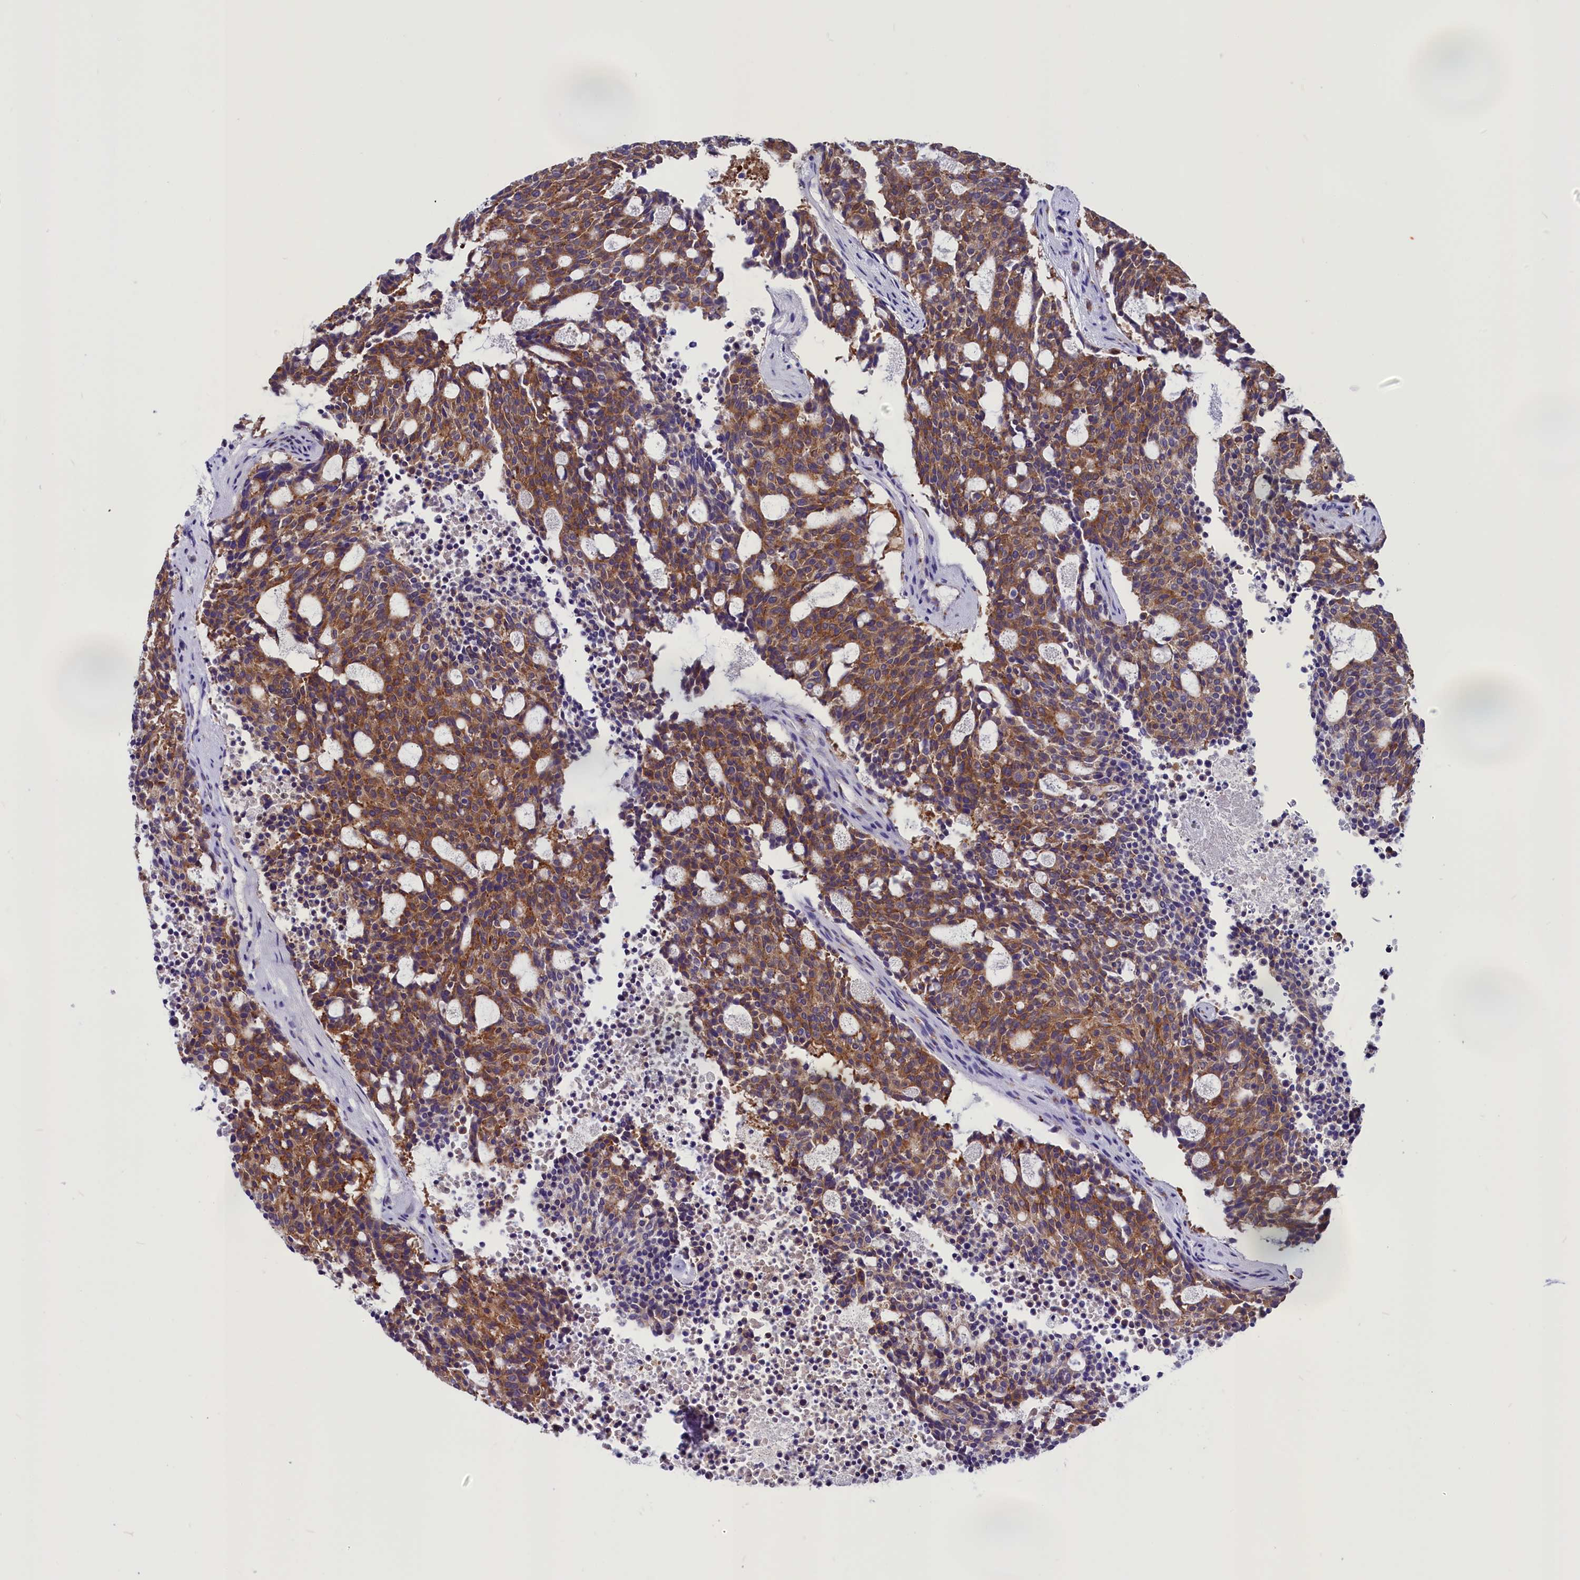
{"staining": {"intensity": "moderate", "quantity": ">75%", "location": "cytoplasmic/membranous"}, "tissue": "carcinoid", "cell_type": "Tumor cells", "image_type": "cancer", "snomed": [{"axis": "morphology", "description": "Carcinoid, malignant, NOS"}, {"axis": "topography", "description": "Pancreas"}], "caption": "Carcinoid stained with DAB IHC displays medium levels of moderate cytoplasmic/membranous staining in approximately >75% of tumor cells.", "gene": "AP3B2", "patient": {"sex": "female", "age": 54}}